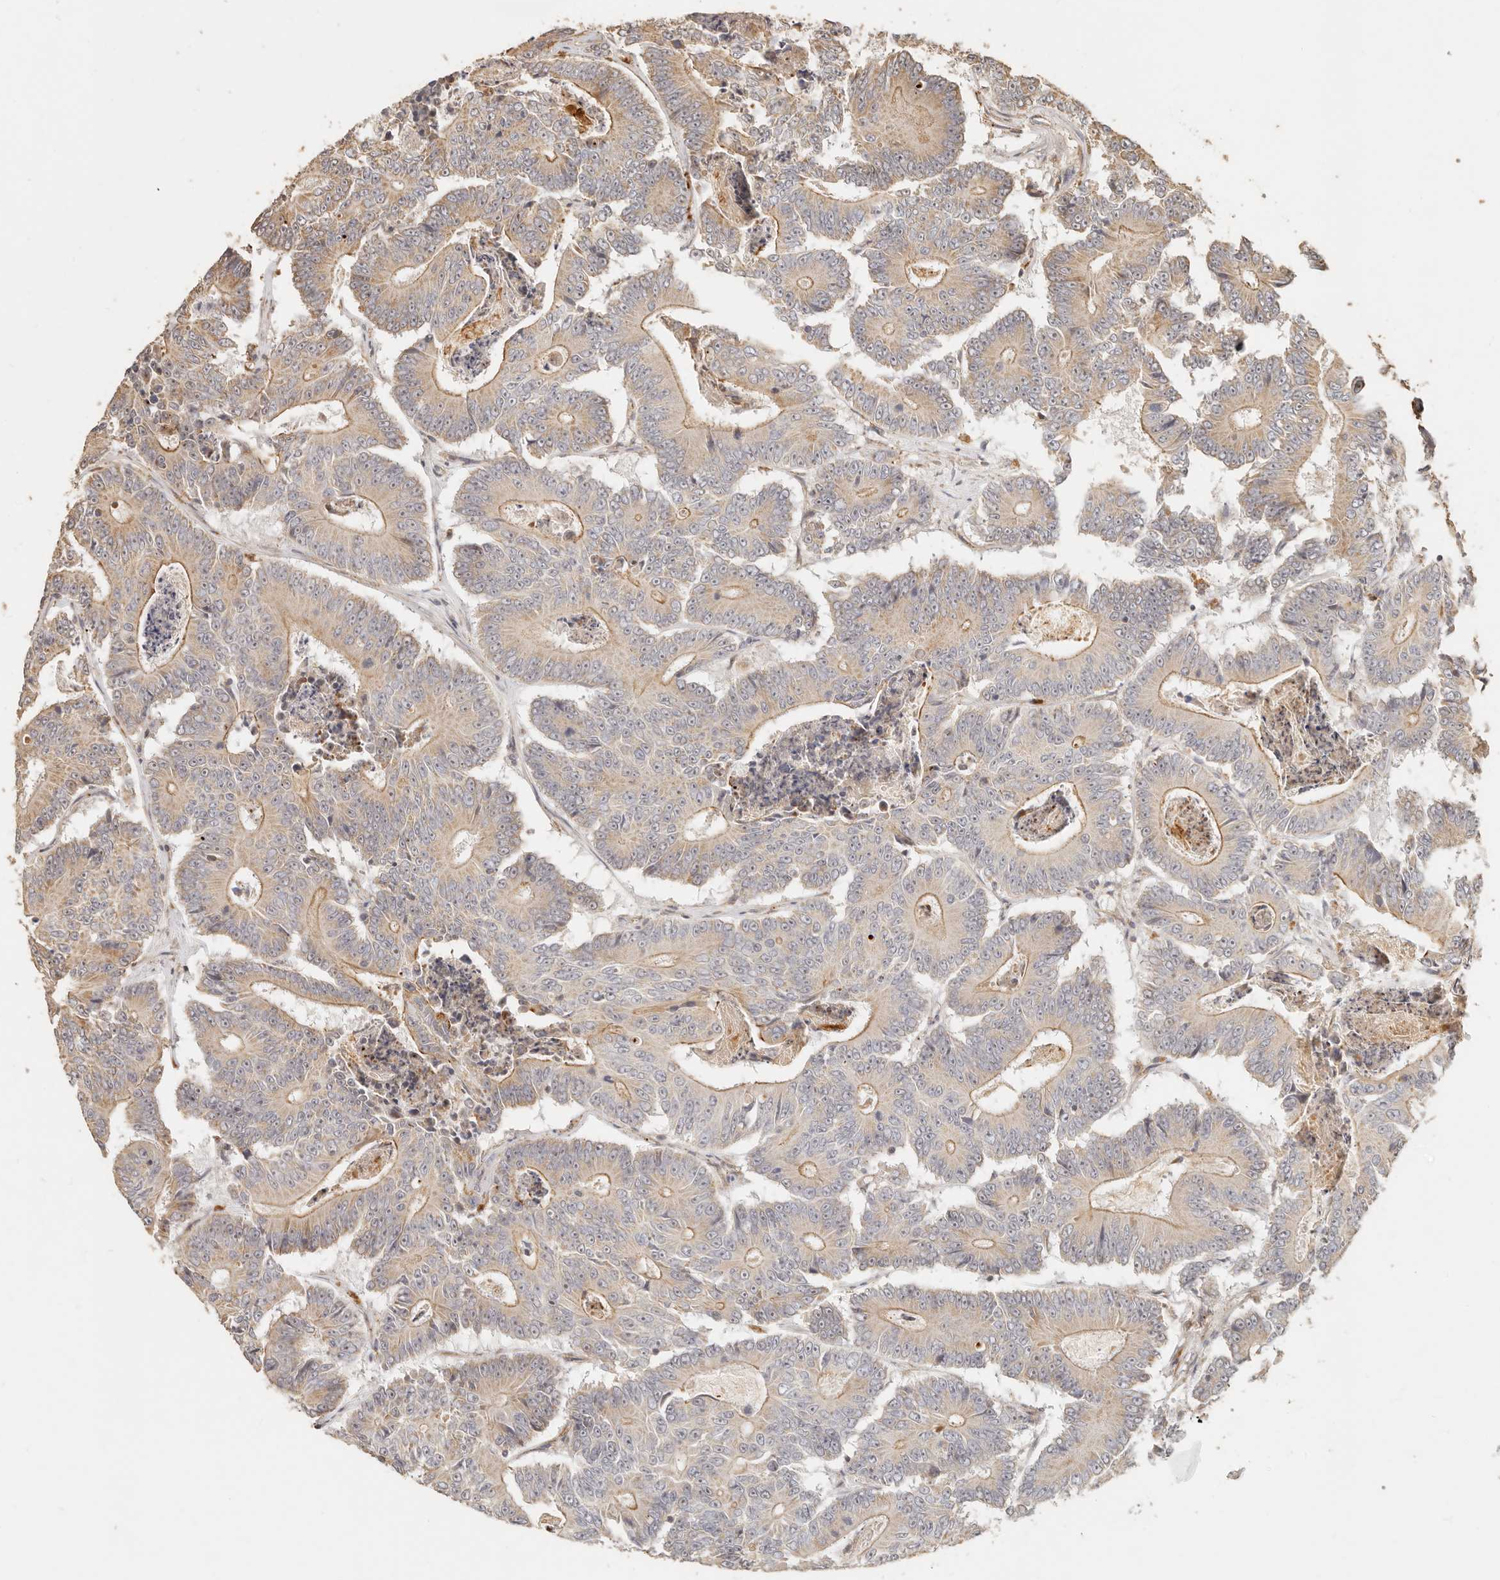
{"staining": {"intensity": "weak", "quantity": "25%-75%", "location": "cytoplasmic/membranous"}, "tissue": "colorectal cancer", "cell_type": "Tumor cells", "image_type": "cancer", "snomed": [{"axis": "morphology", "description": "Adenocarcinoma, NOS"}, {"axis": "topography", "description": "Colon"}], "caption": "Human colorectal adenocarcinoma stained for a protein (brown) displays weak cytoplasmic/membranous positive staining in approximately 25%-75% of tumor cells.", "gene": "PTPN22", "patient": {"sex": "male", "age": 83}}